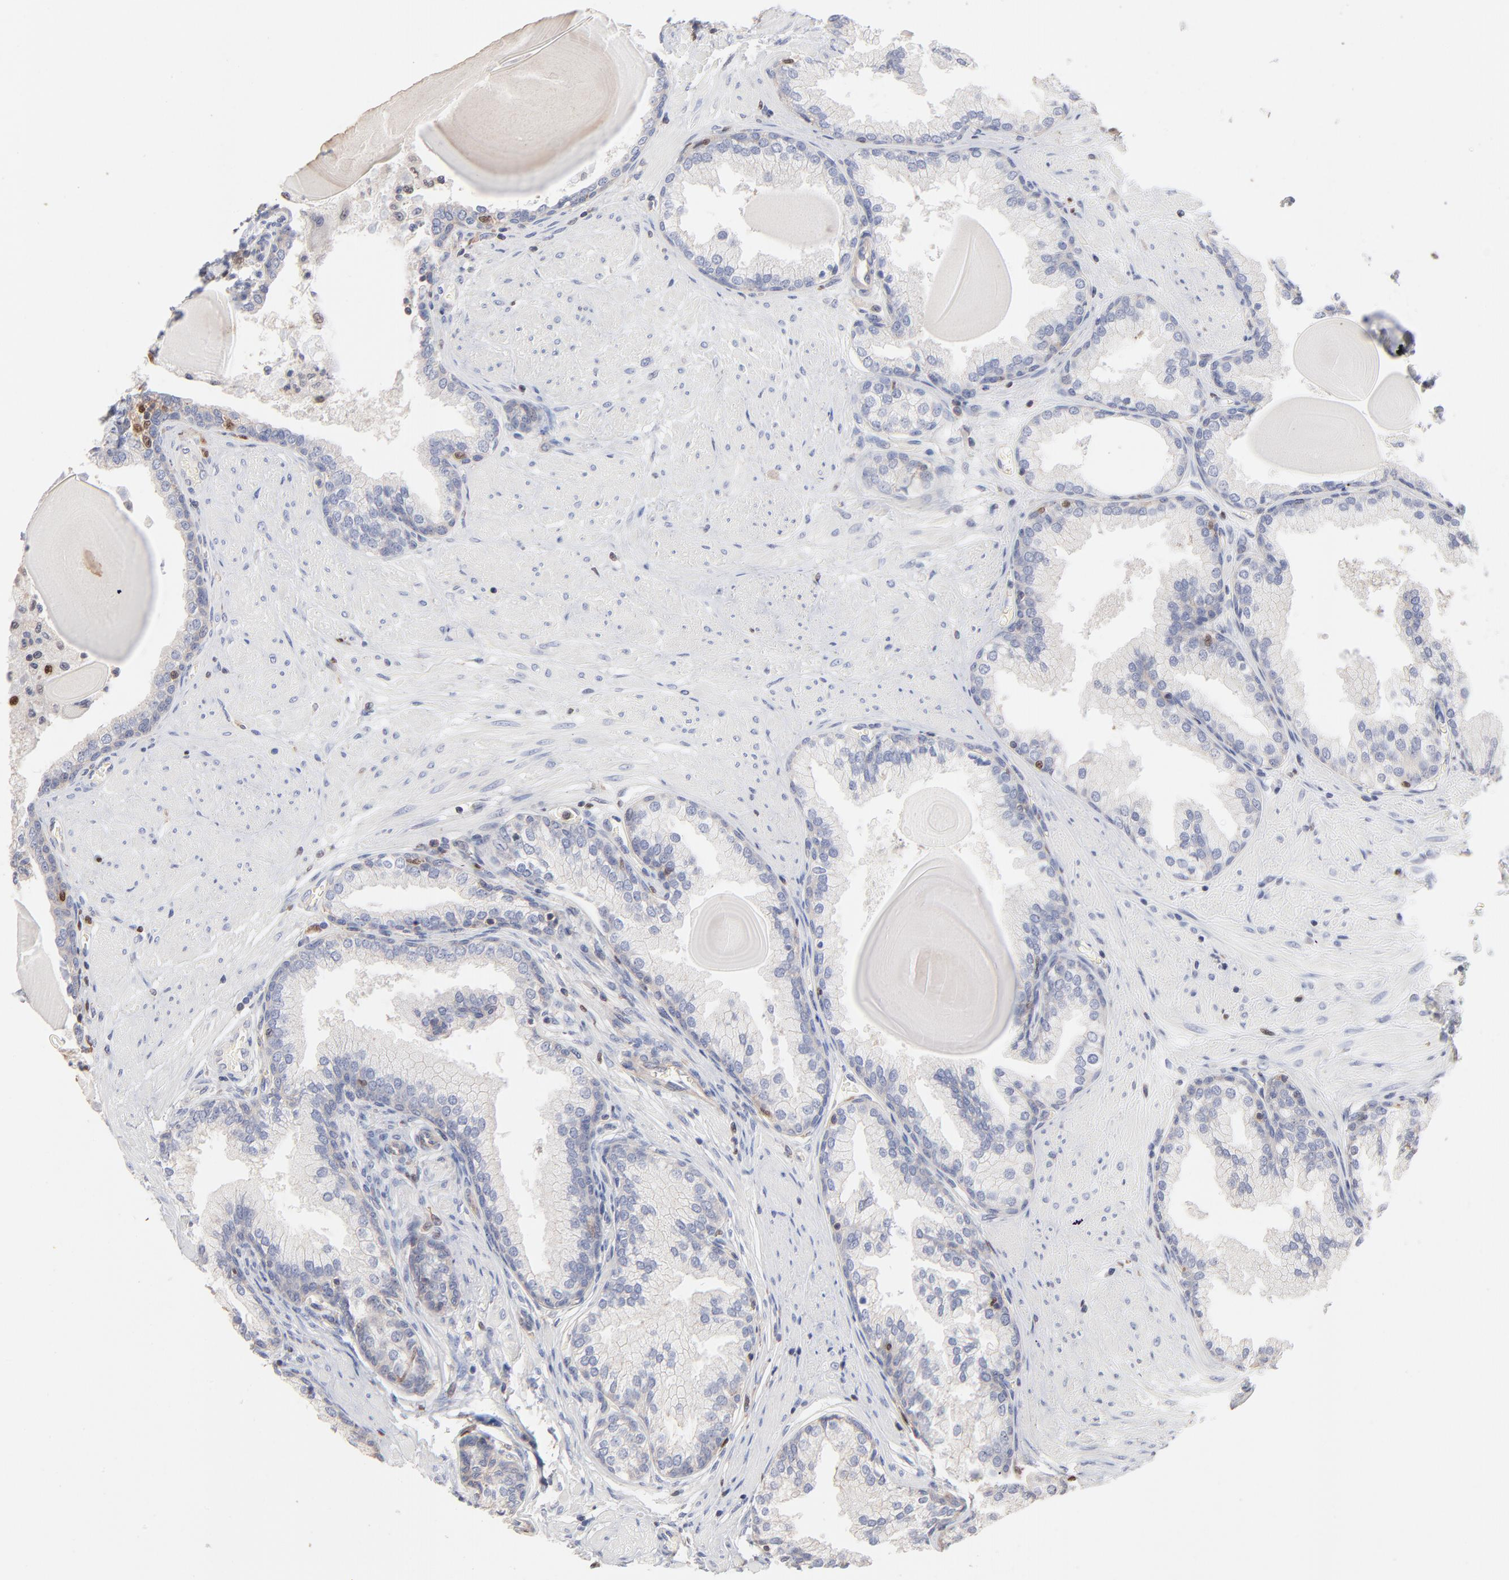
{"staining": {"intensity": "negative", "quantity": "none", "location": "none"}, "tissue": "prostate", "cell_type": "Glandular cells", "image_type": "normal", "snomed": [{"axis": "morphology", "description": "Normal tissue, NOS"}, {"axis": "topography", "description": "Prostate"}], "caption": "Immunohistochemical staining of unremarkable human prostate exhibits no significant positivity in glandular cells. (Stains: DAB IHC with hematoxylin counter stain, Microscopy: brightfield microscopy at high magnification).", "gene": "ARHGEF6", "patient": {"sex": "male", "age": 51}}